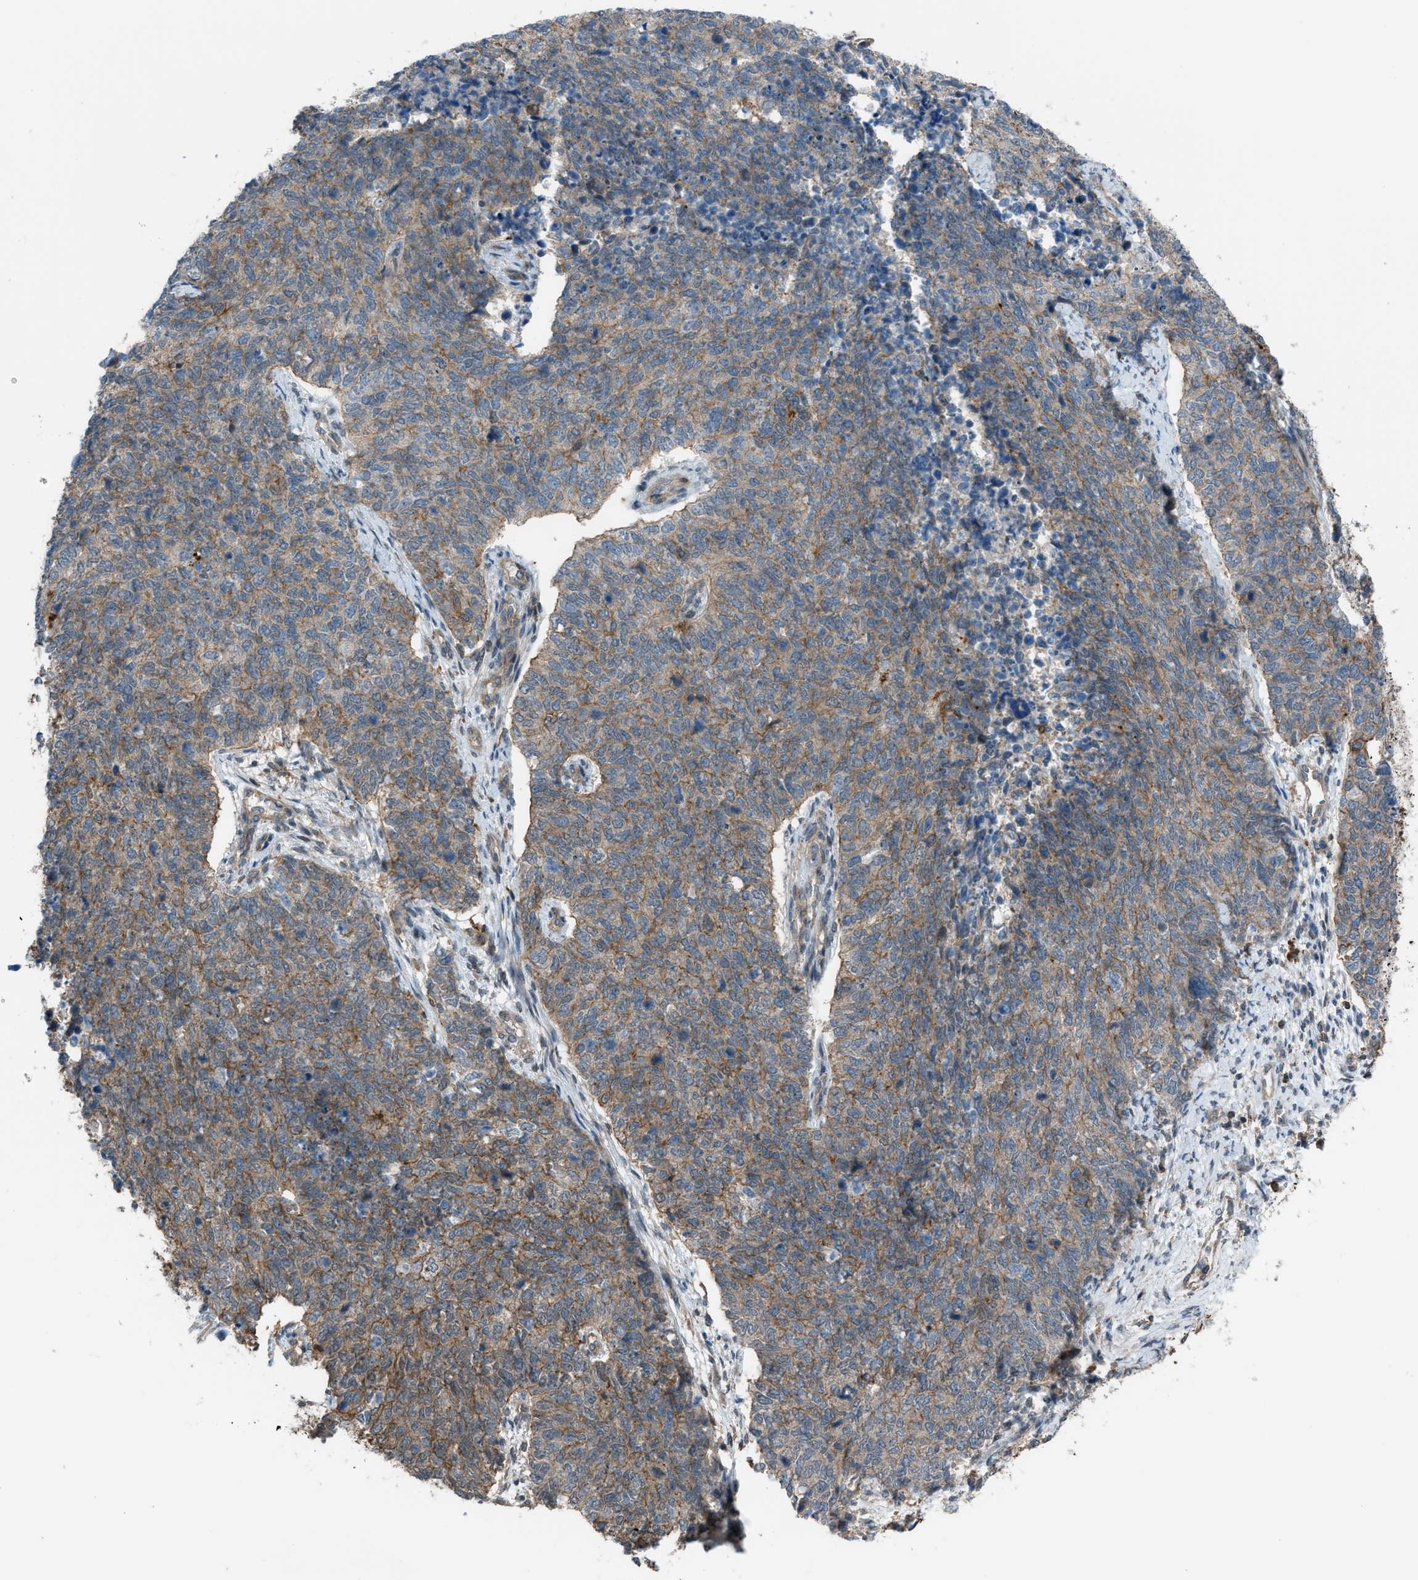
{"staining": {"intensity": "moderate", "quantity": "25%-75%", "location": "cytoplasmic/membranous"}, "tissue": "cervical cancer", "cell_type": "Tumor cells", "image_type": "cancer", "snomed": [{"axis": "morphology", "description": "Squamous cell carcinoma, NOS"}, {"axis": "topography", "description": "Cervix"}], "caption": "This is an image of immunohistochemistry (IHC) staining of squamous cell carcinoma (cervical), which shows moderate positivity in the cytoplasmic/membranous of tumor cells.", "gene": "DYRK1A", "patient": {"sex": "female", "age": 63}}